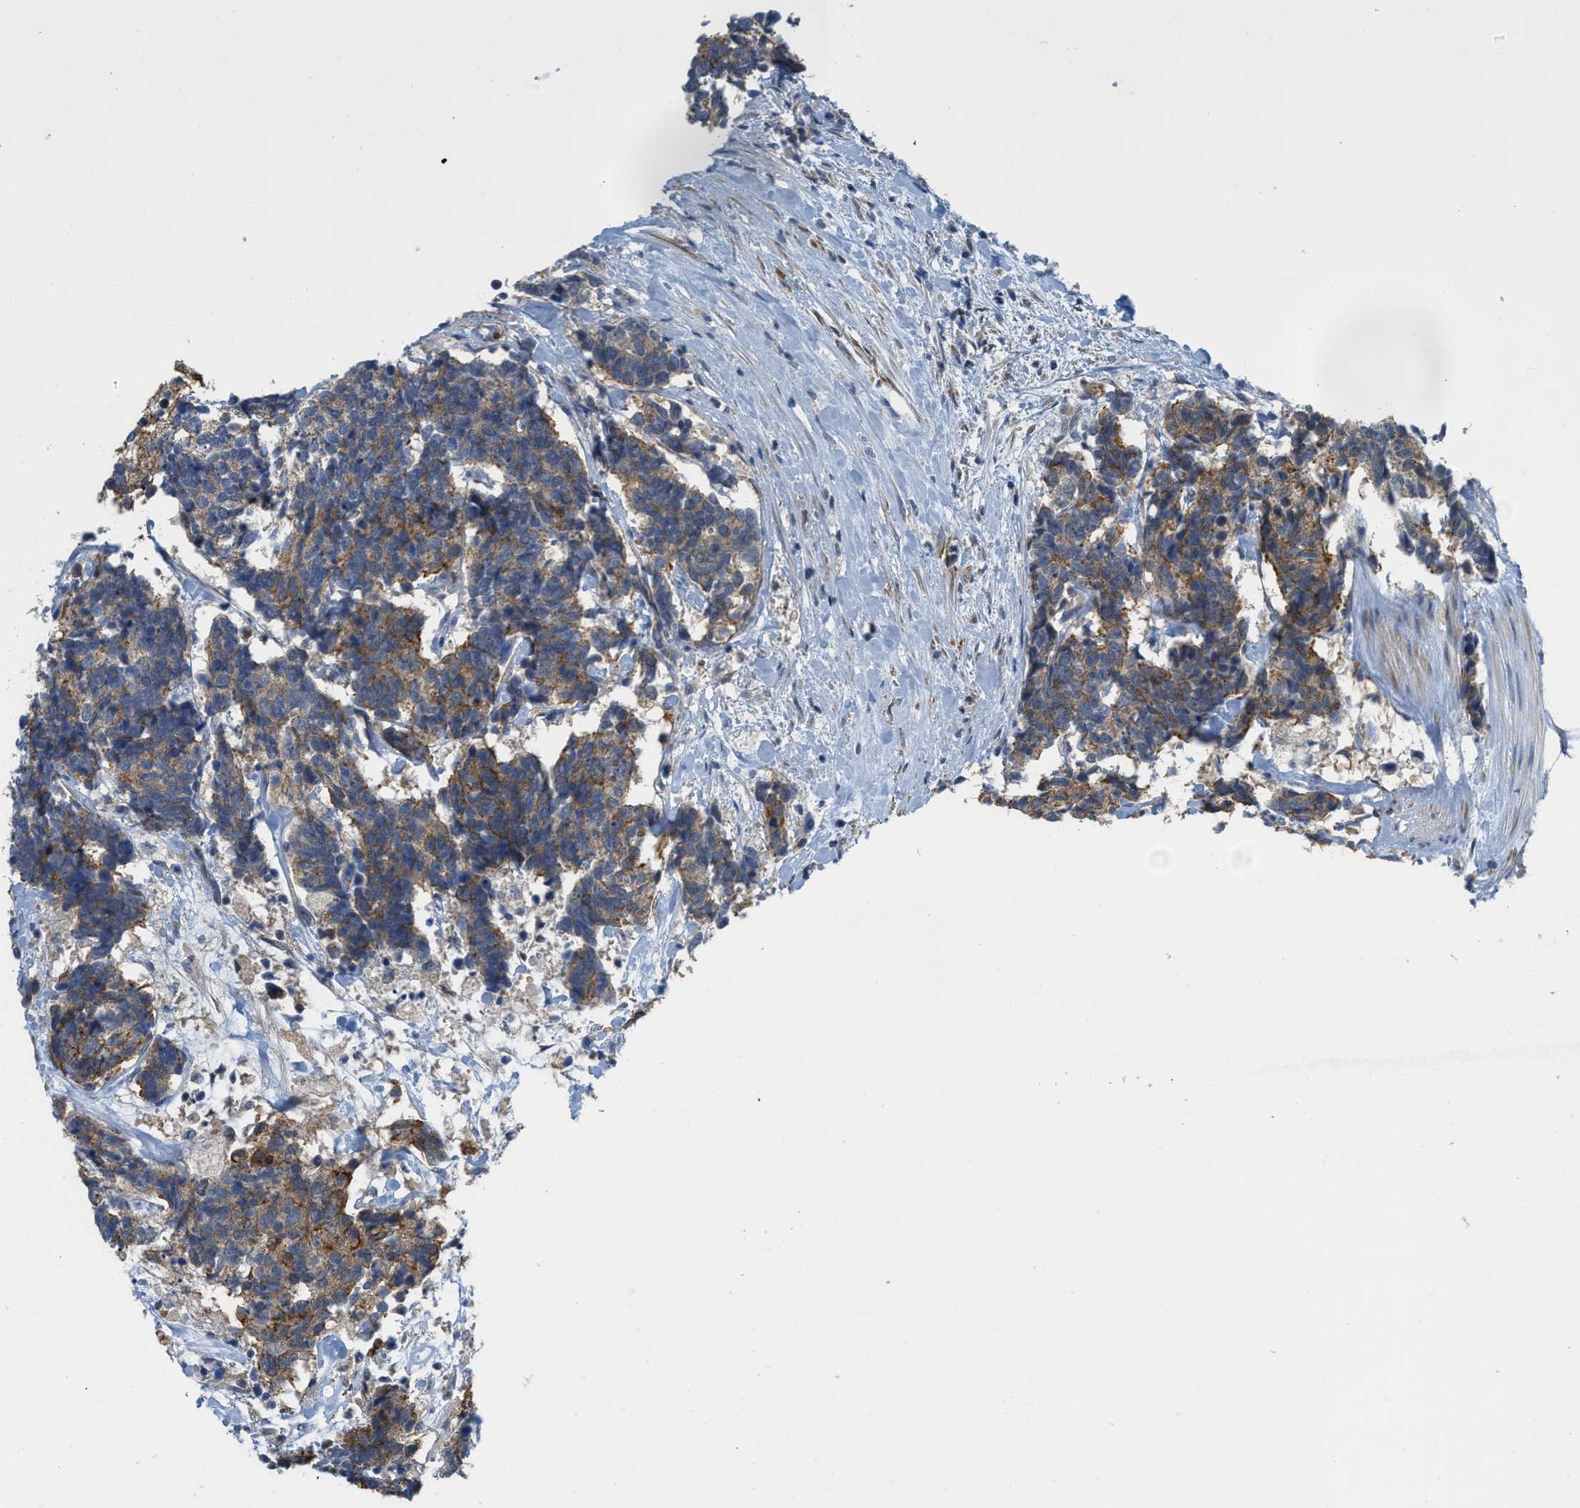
{"staining": {"intensity": "moderate", "quantity": "25%-75%", "location": "cytoplasmic/membranous"}, "tissue": "carcinoid", "cell_type": "Tumor cells", "image_type": "cancer", "snomed": [{"axis": "morphology", "description": "Carcinoma, NOS"}, {"axis": "morphology", "description": "Carcinoid, malignant, NOS"}, {"axis": "topography", "description": "Urinary bladder"}], "caption": "Immunohistochemical staining of human carcinoid demonstrates medium levels of moderate cytoplasmic/membranous staining in approximately 25%-75% of tumor cells.", "gene": "NAPEPLD", "patient": {"sex": "male", "age": 57}}